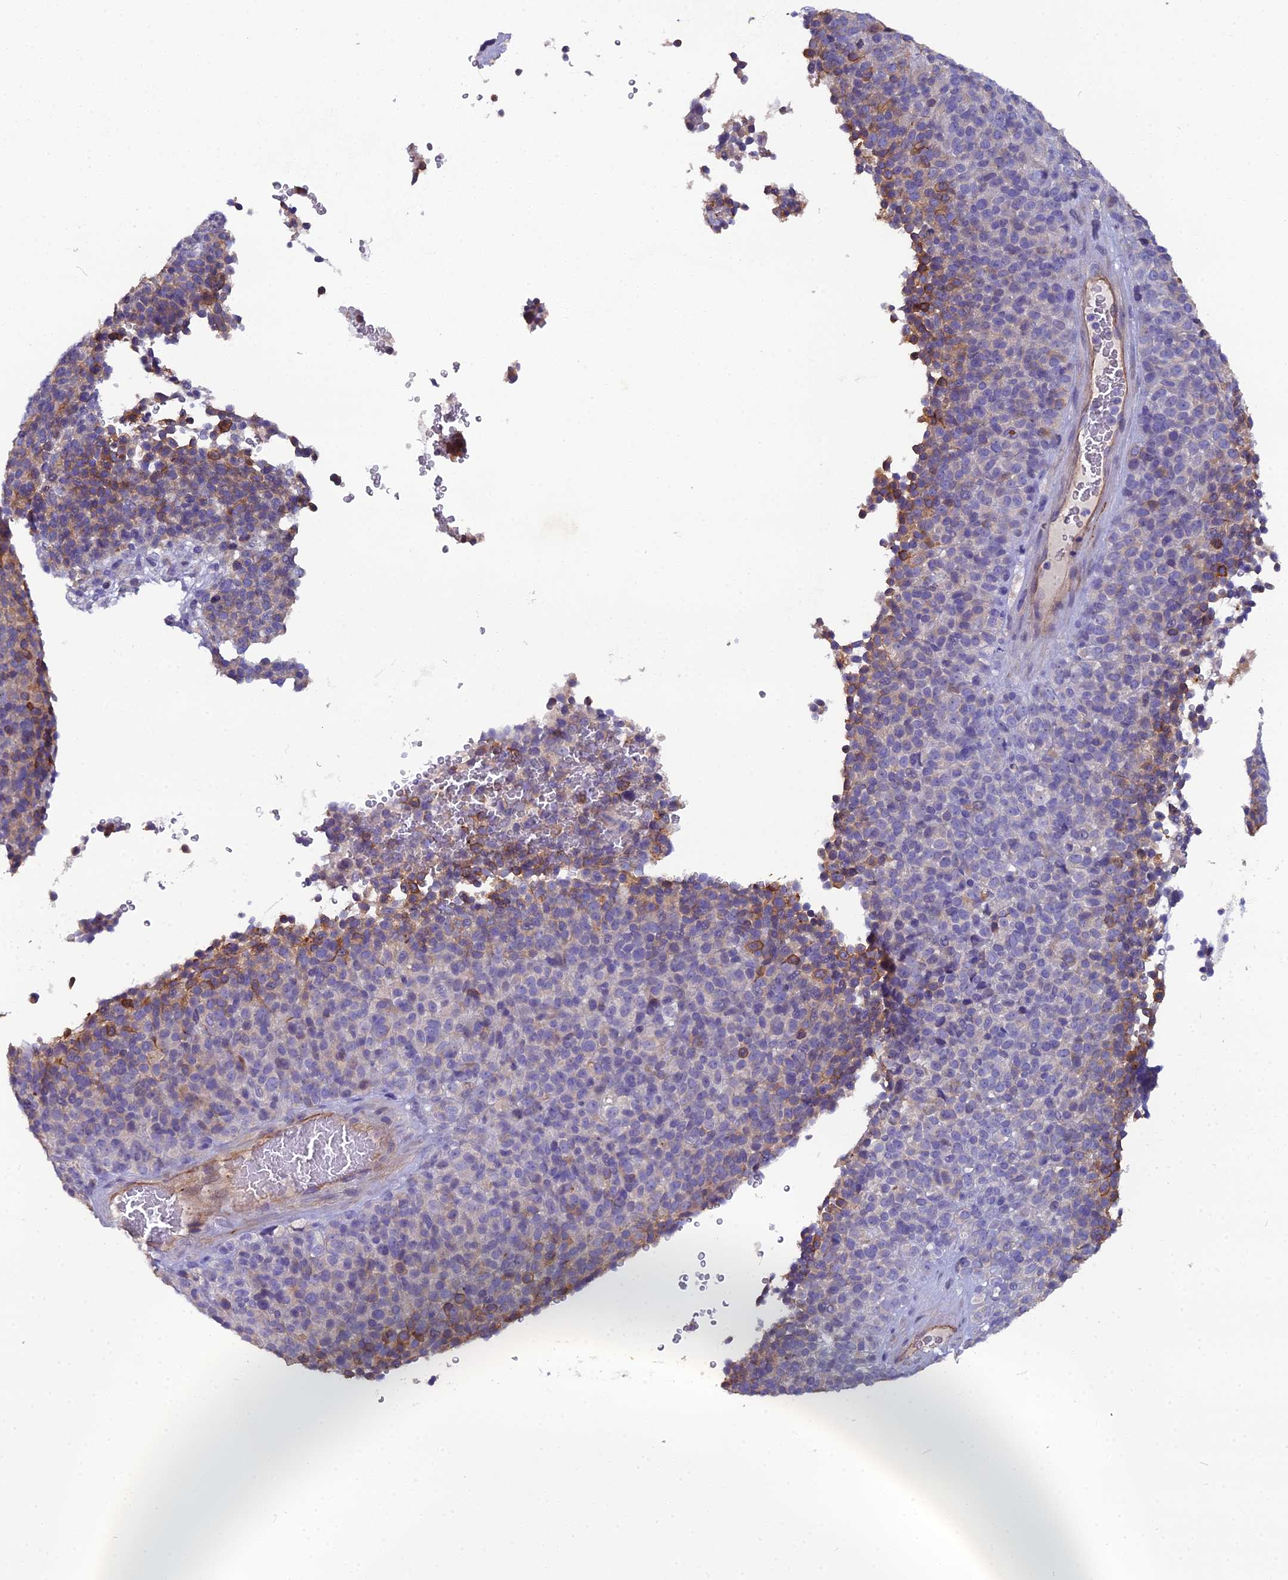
{"staining": {"intensity": "moderate", "quantity": "<25%", "location": "cytoplasmic/membranous"}, "tissue": "melanoma", "cell_type": "Tumor cells", "image_type": "cancer", "snomed": [{"axis": "morphology", "description": "Malignant melanoma, Metastatic site"}, {"axis": "topography", "description": "Brain"}], "caption": "The photomicrograph displays immunohistochemical staining of malignant melanoma (metastatic site). There is moderate cytoplasmic/membranous staining is identified in approximately <25% of tumor cells.", "gene": "CFAP47", "patient": {"sex": "female", "age": 56}}